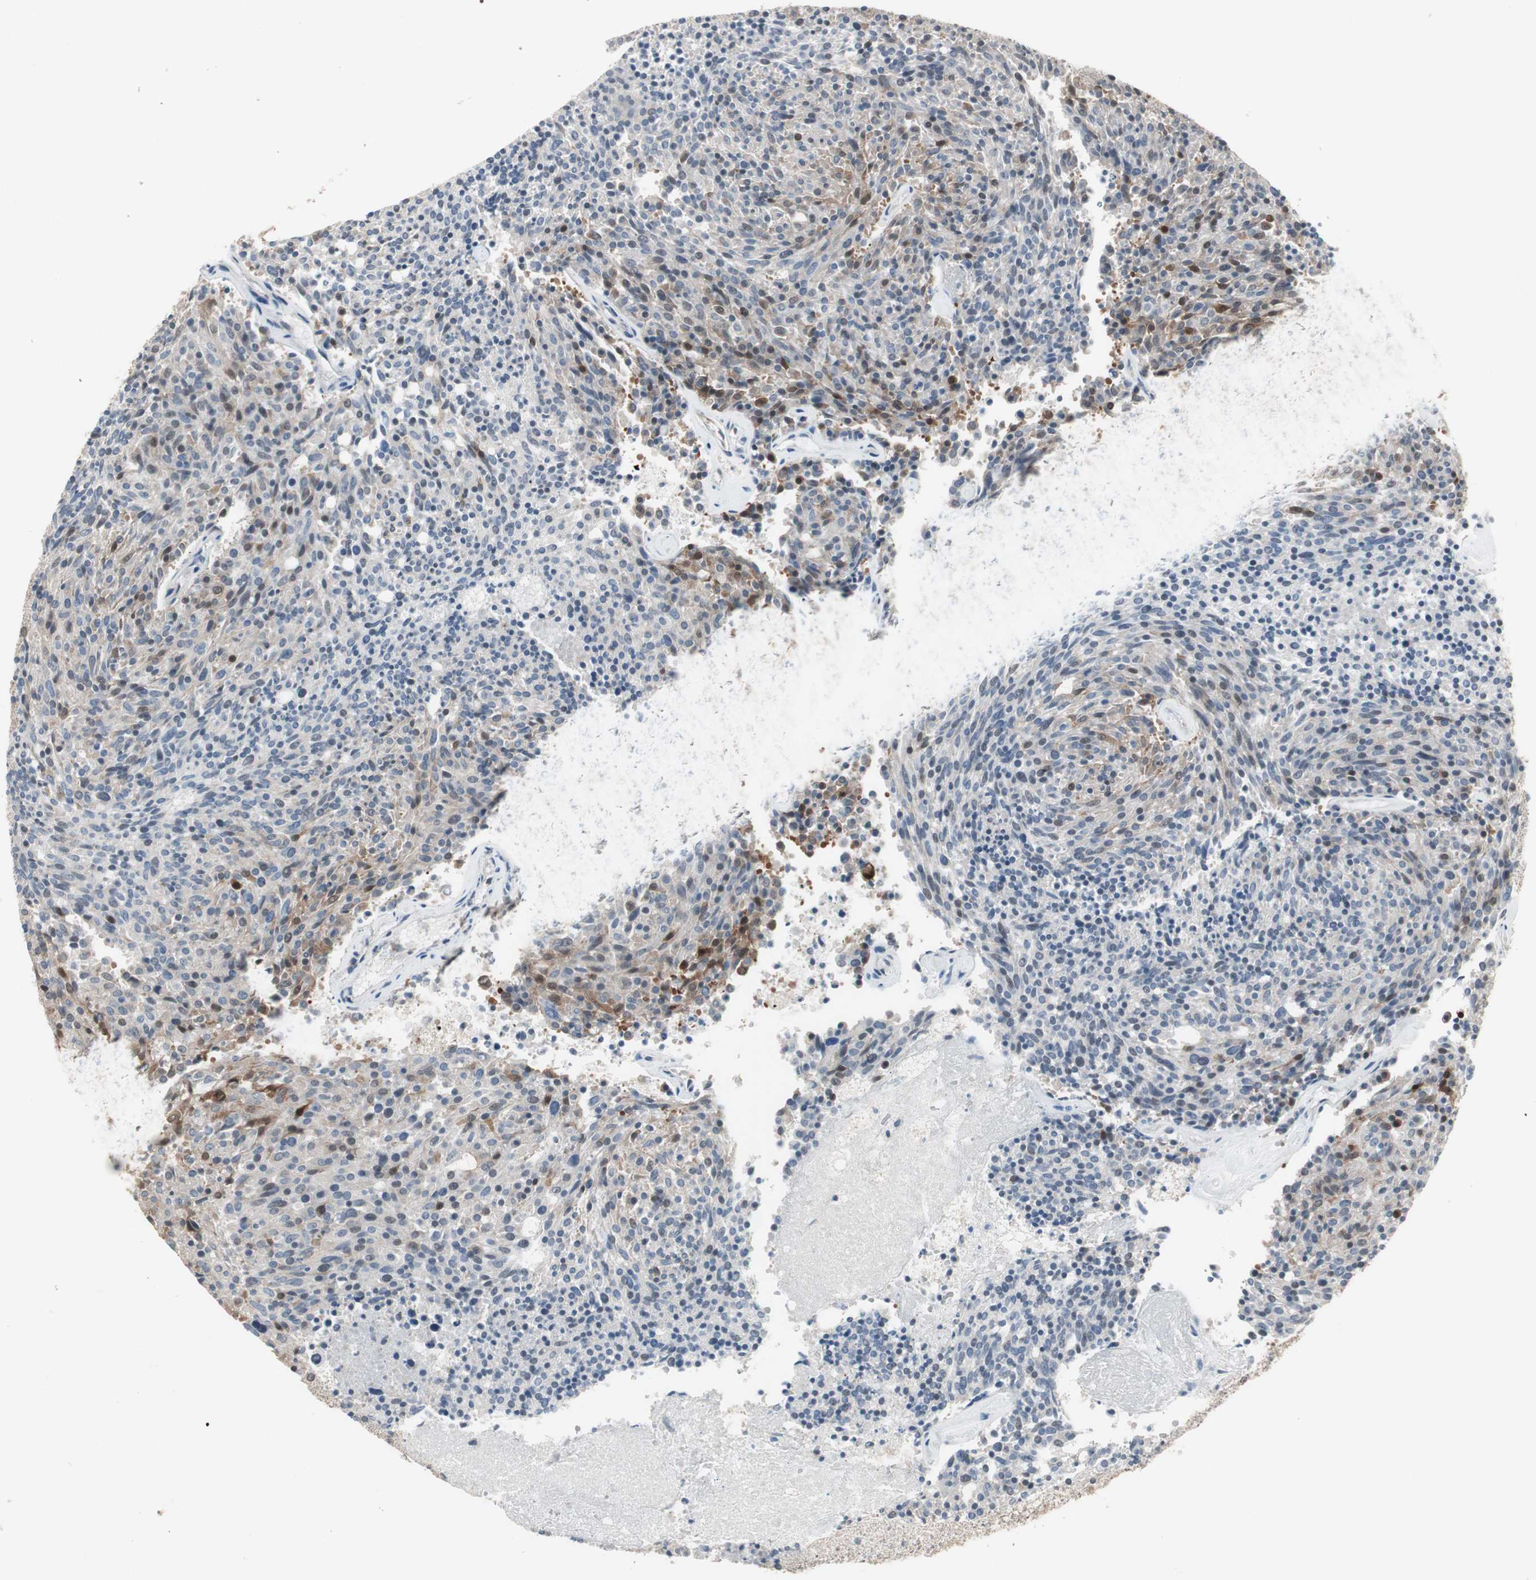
{"staining": {"intensity": "moderate", "quantity": "25%-75%", "location": "cytoplasmic/membranous,nuclear"}, "tissue": "carcinoid", "cell_type": "Tumor cells", "image_type": "cancer", "snomed": [{"axis": "morphology", "description": "Carcinoid, malignant, NOS"}, {"axis": "topography", "description": "Pancreas"}], "caption": "Protein analysis of carcinoid tissue demonstrates moderate cytoplasmic/membranous and nuclear expression in about 25%-75% of tumor cells. The protein of interest is shown in brown color, while the nuclei are stained blue.", "gene": "PDZK1", "patient": {"sex": "female", "age": 54}}